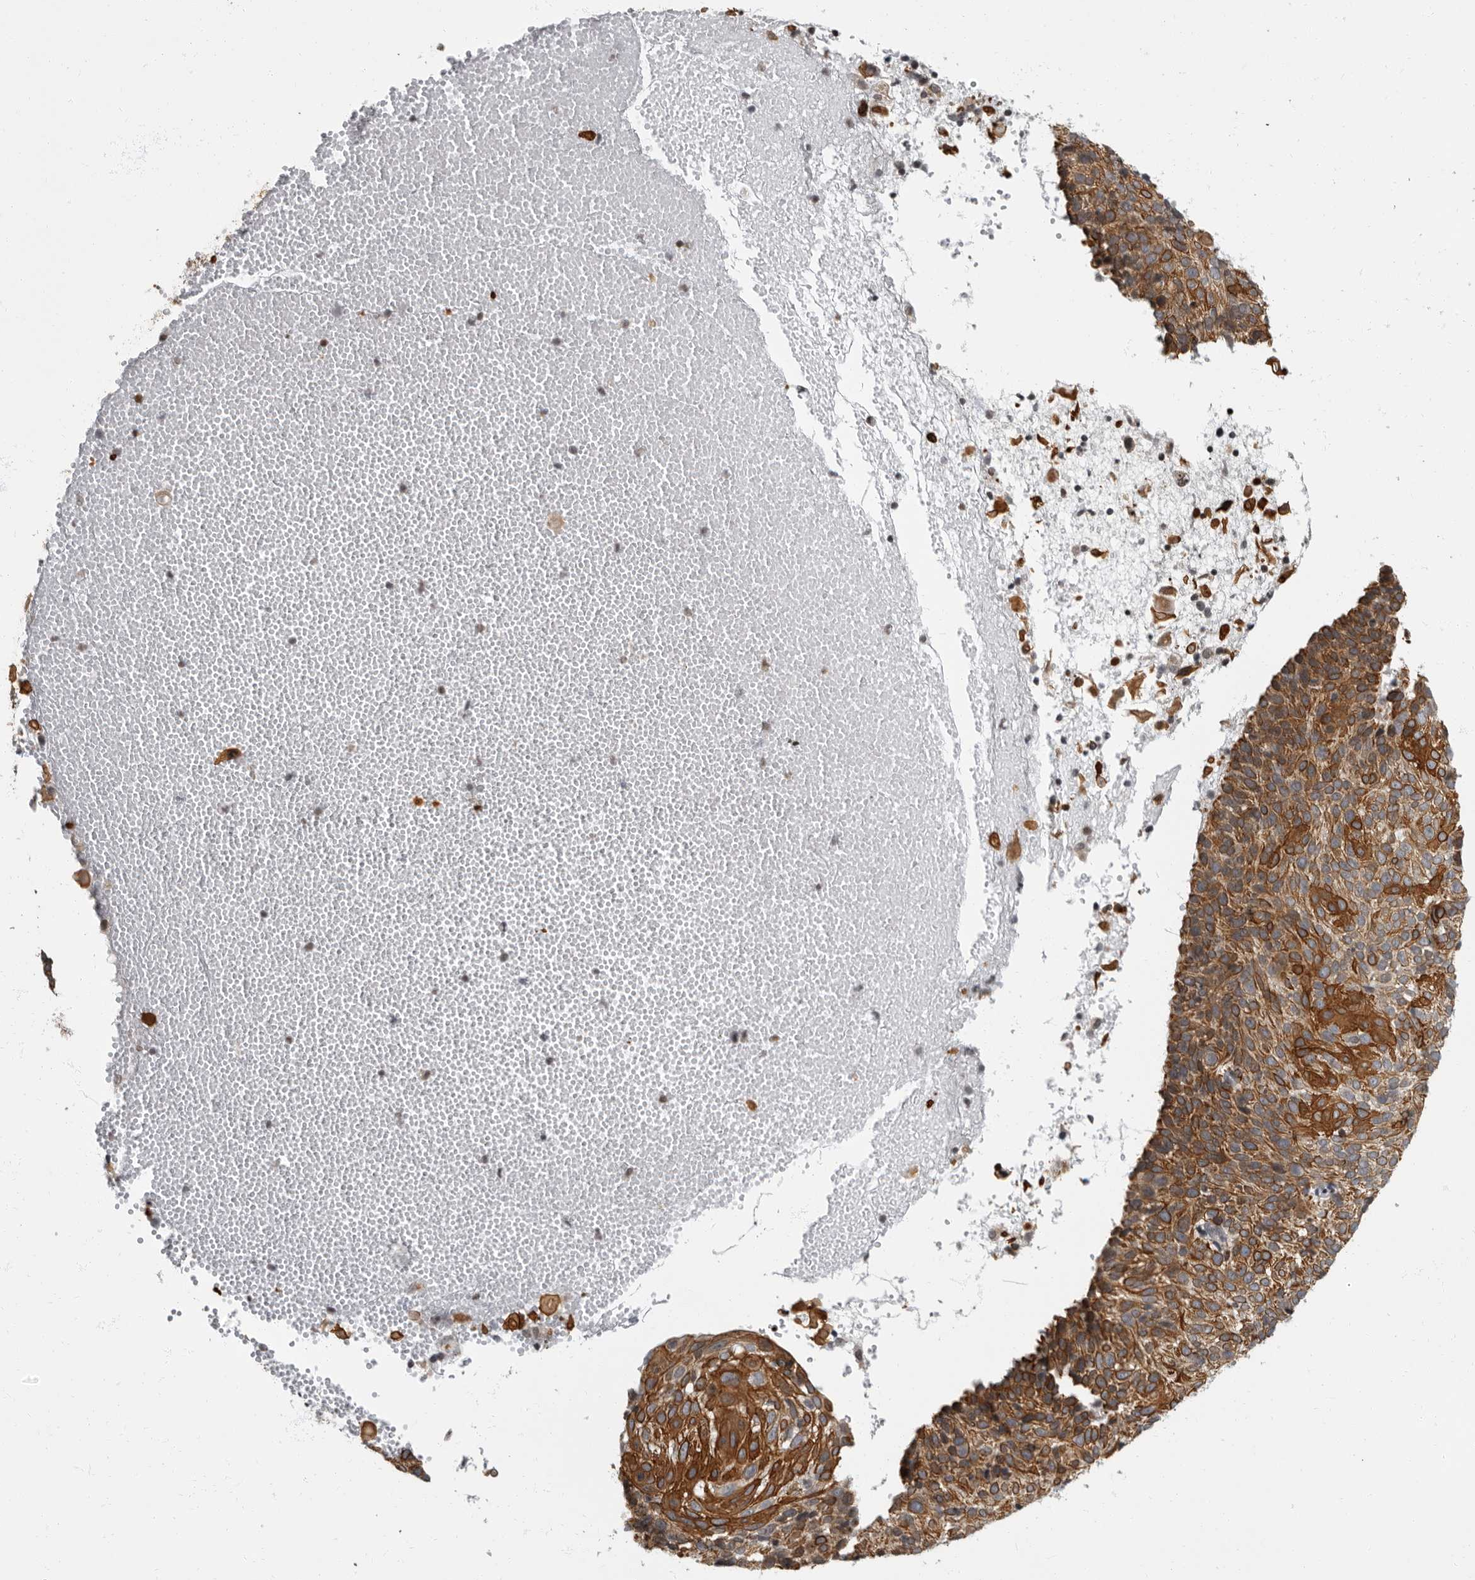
{"staining": {"intensity": "strong", "quantity": ">75%", "location": "cytoplasmic/membranous"}, "tissue": "cervical cancer", "cell_type": "Tumor cells", "image_type": "cancer", "snomed": [{"axis": "morphology", "description": "Squamous cell carcinoma, NOS"}, {"axis": "topography", "description": "Cervix"}], "caption": "Cervical cancer (squamous cell carcinoma) stained for a protein exhibits strong cytoplasmic/membranous positivity in tumor cells.", "gene": "EVI5", "patient": {"sex": "female", "age": 74}}